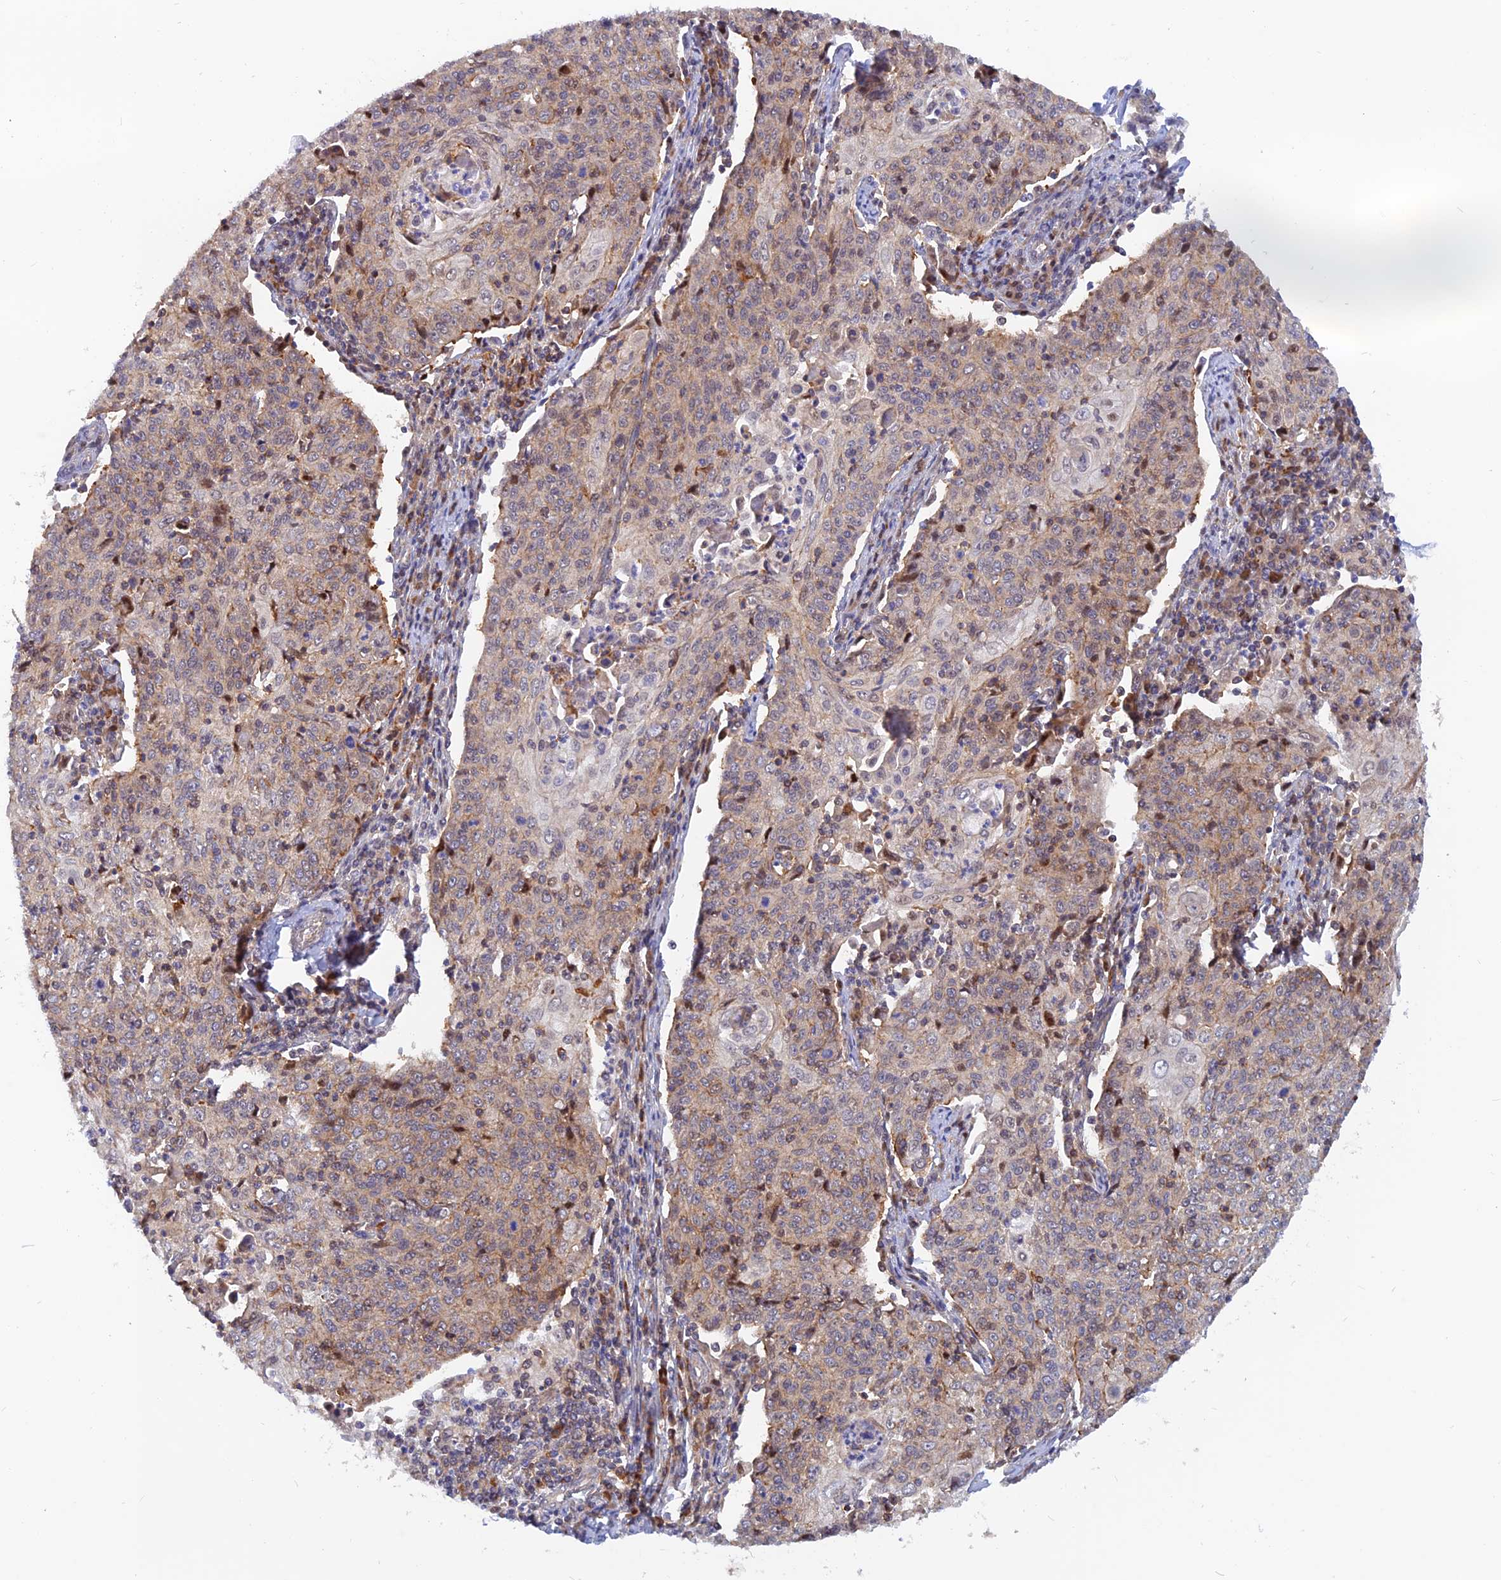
{"staining": {"intensity": "weak", "quantity": ">75%", "location": "cytoplasmic/membranous,nuclear"}, "tissue": "cervical cancer", "cell_type": "Tumor cells", "image_type": "cancer", "snomed": [{"axis": "morphology", "description": "Squamous cell carcinoma, NOS"}, {"axis": "topography", "description": "Cervix"}], "caption": "Brown immunohistochemical staining in human cervical cancer shows weak cytoplasmic/membranous and nuclear expression in about >75% of tumor cells.", "gene": "DNAJC16", "patient": {"sex": "female", "age": 48}}